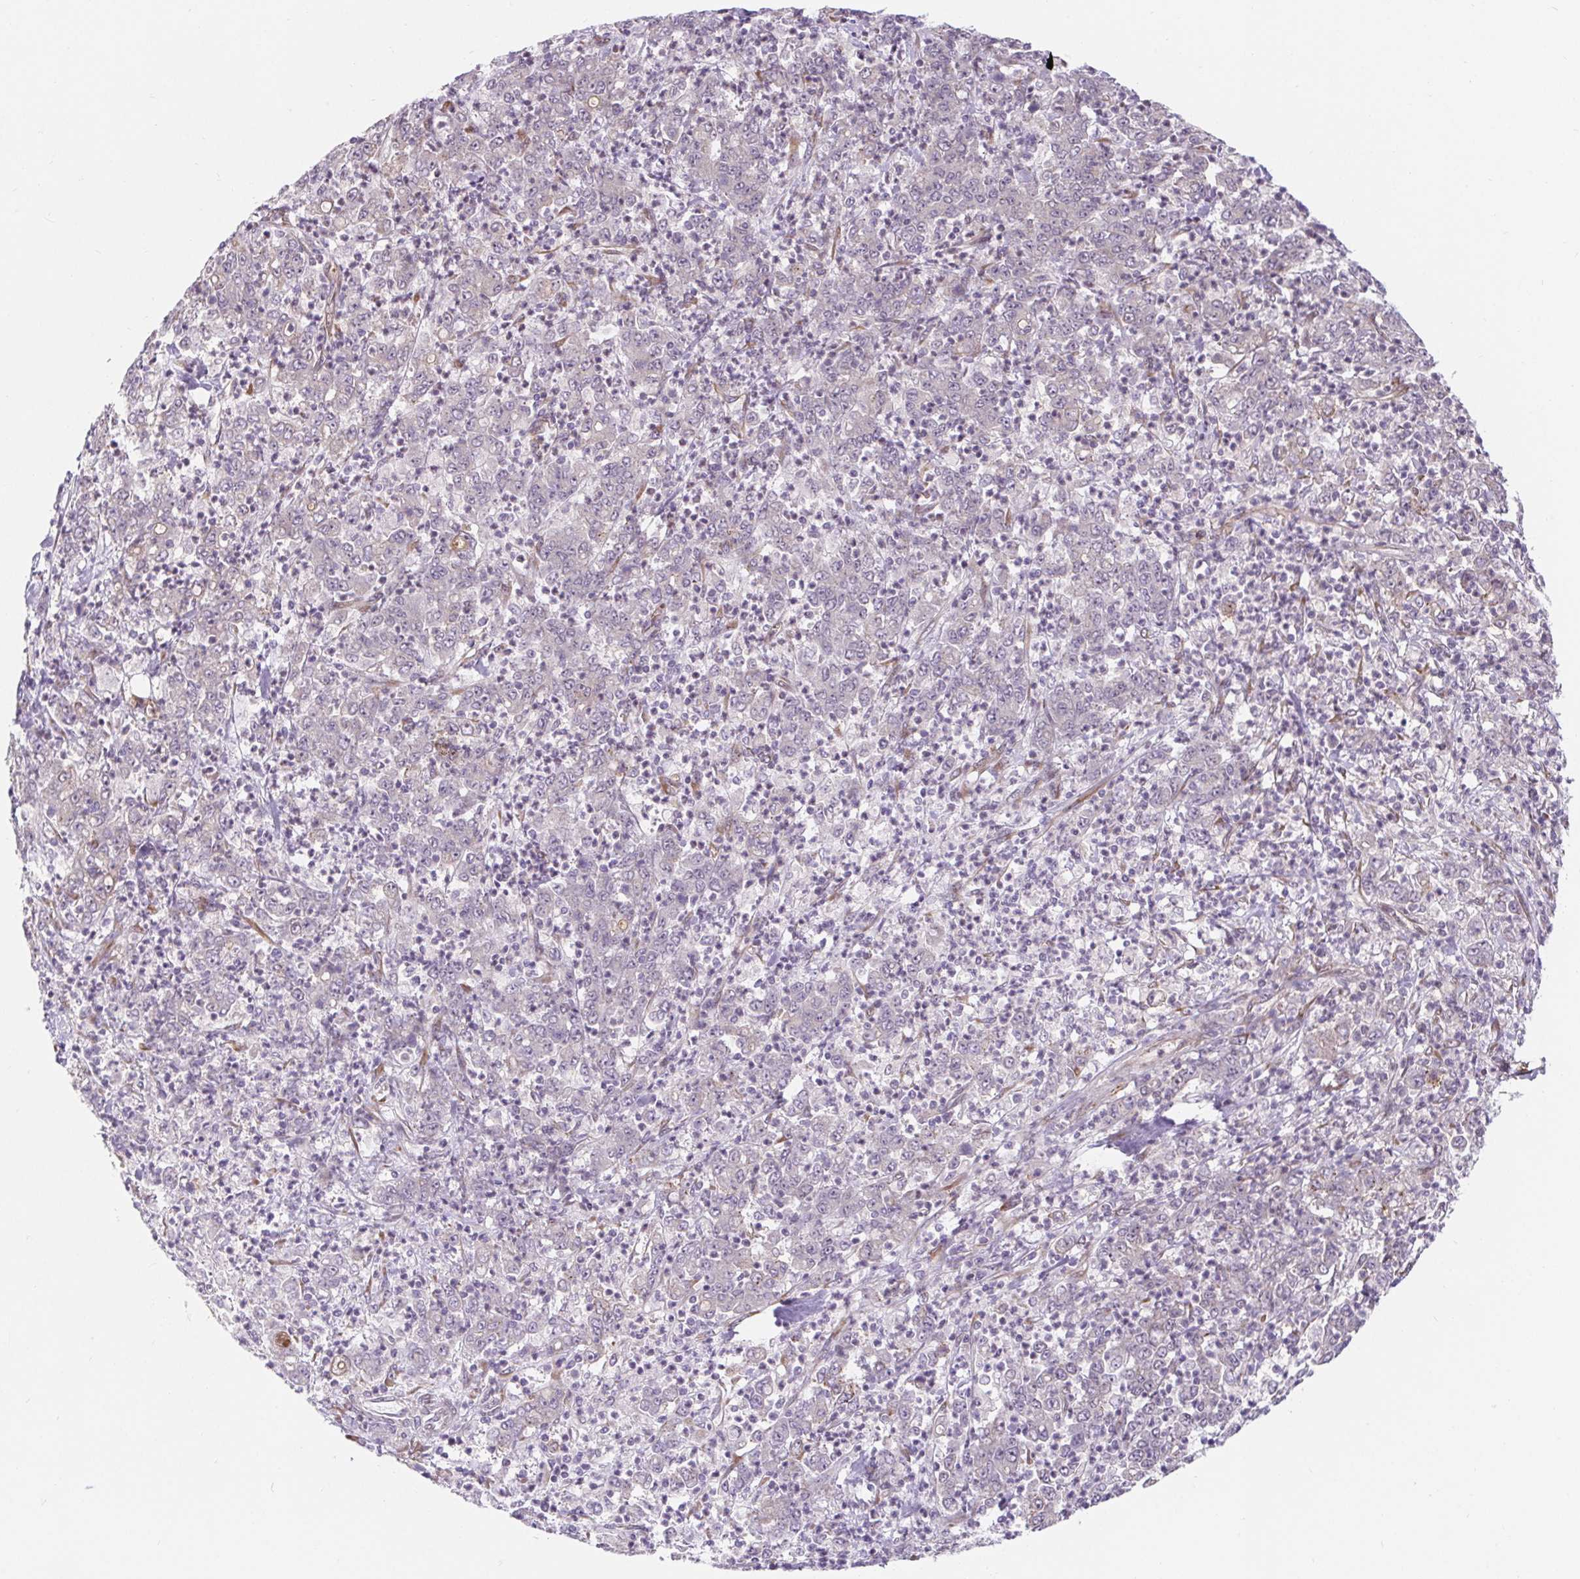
{"staining": {"intensity": "negative", "quantity": "none", "location": "none"}, "tissue": "stomach cancer", "cell_type": "Tumor cells", "image_type": "cancer", "snomed": [{"axis": "morphology", "description": "Adenocarcinoma, NOS"}, {"axis": "topography", "description": "Stomach, lower"}], "caption": "Tumor cells show no significant expression in stomach cancer.", "gene": "LYPD5", "patient": {"sex": "female", "age": 71}}